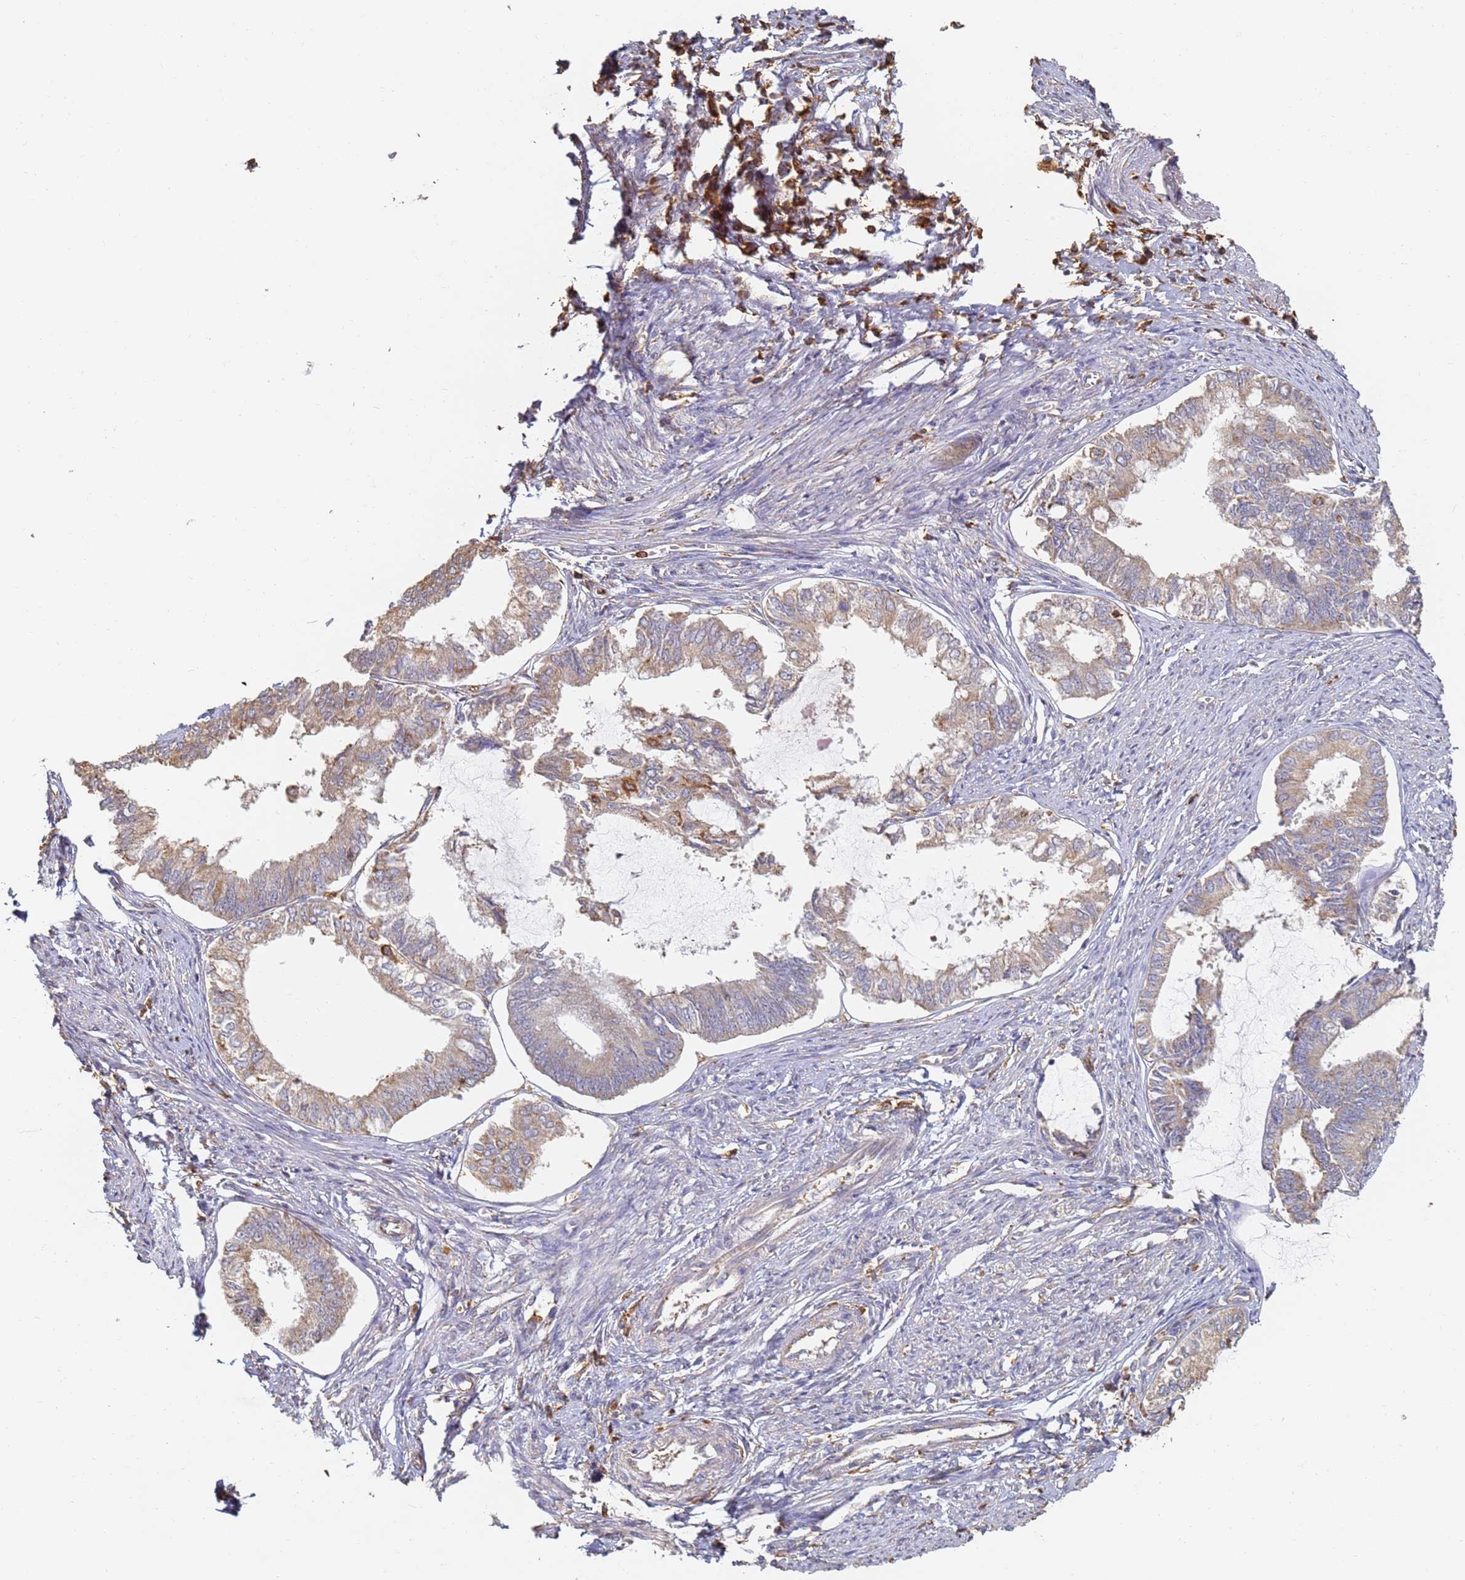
{"staining": {"intensity": "weak", "quantity": "<25%", "location": "cytoplasmic/membranous"}, "tissue": "endometrial cancer", "cell_type": "Tumor cells", "image_type": "cancer", "snomed": [{"axis": "morphology", "description": "Adenocarcinoma, NOS"}, {"axis": "topography", "description": "Endometrium"}], "caption": "Immunohistochemistry micrograph of neoplastic tissue: human endometrial cancer (adenocarcinoma) stained with DAB (3,3'-diaminobenzidine) exhibits no significant protein expression in tumor cells. (DAB (3,3'-diaminobenzidine) IHC with hematoxylin counter stain).", "gene": "BIN2", "patient": {"sex": "female", "age": 86}}